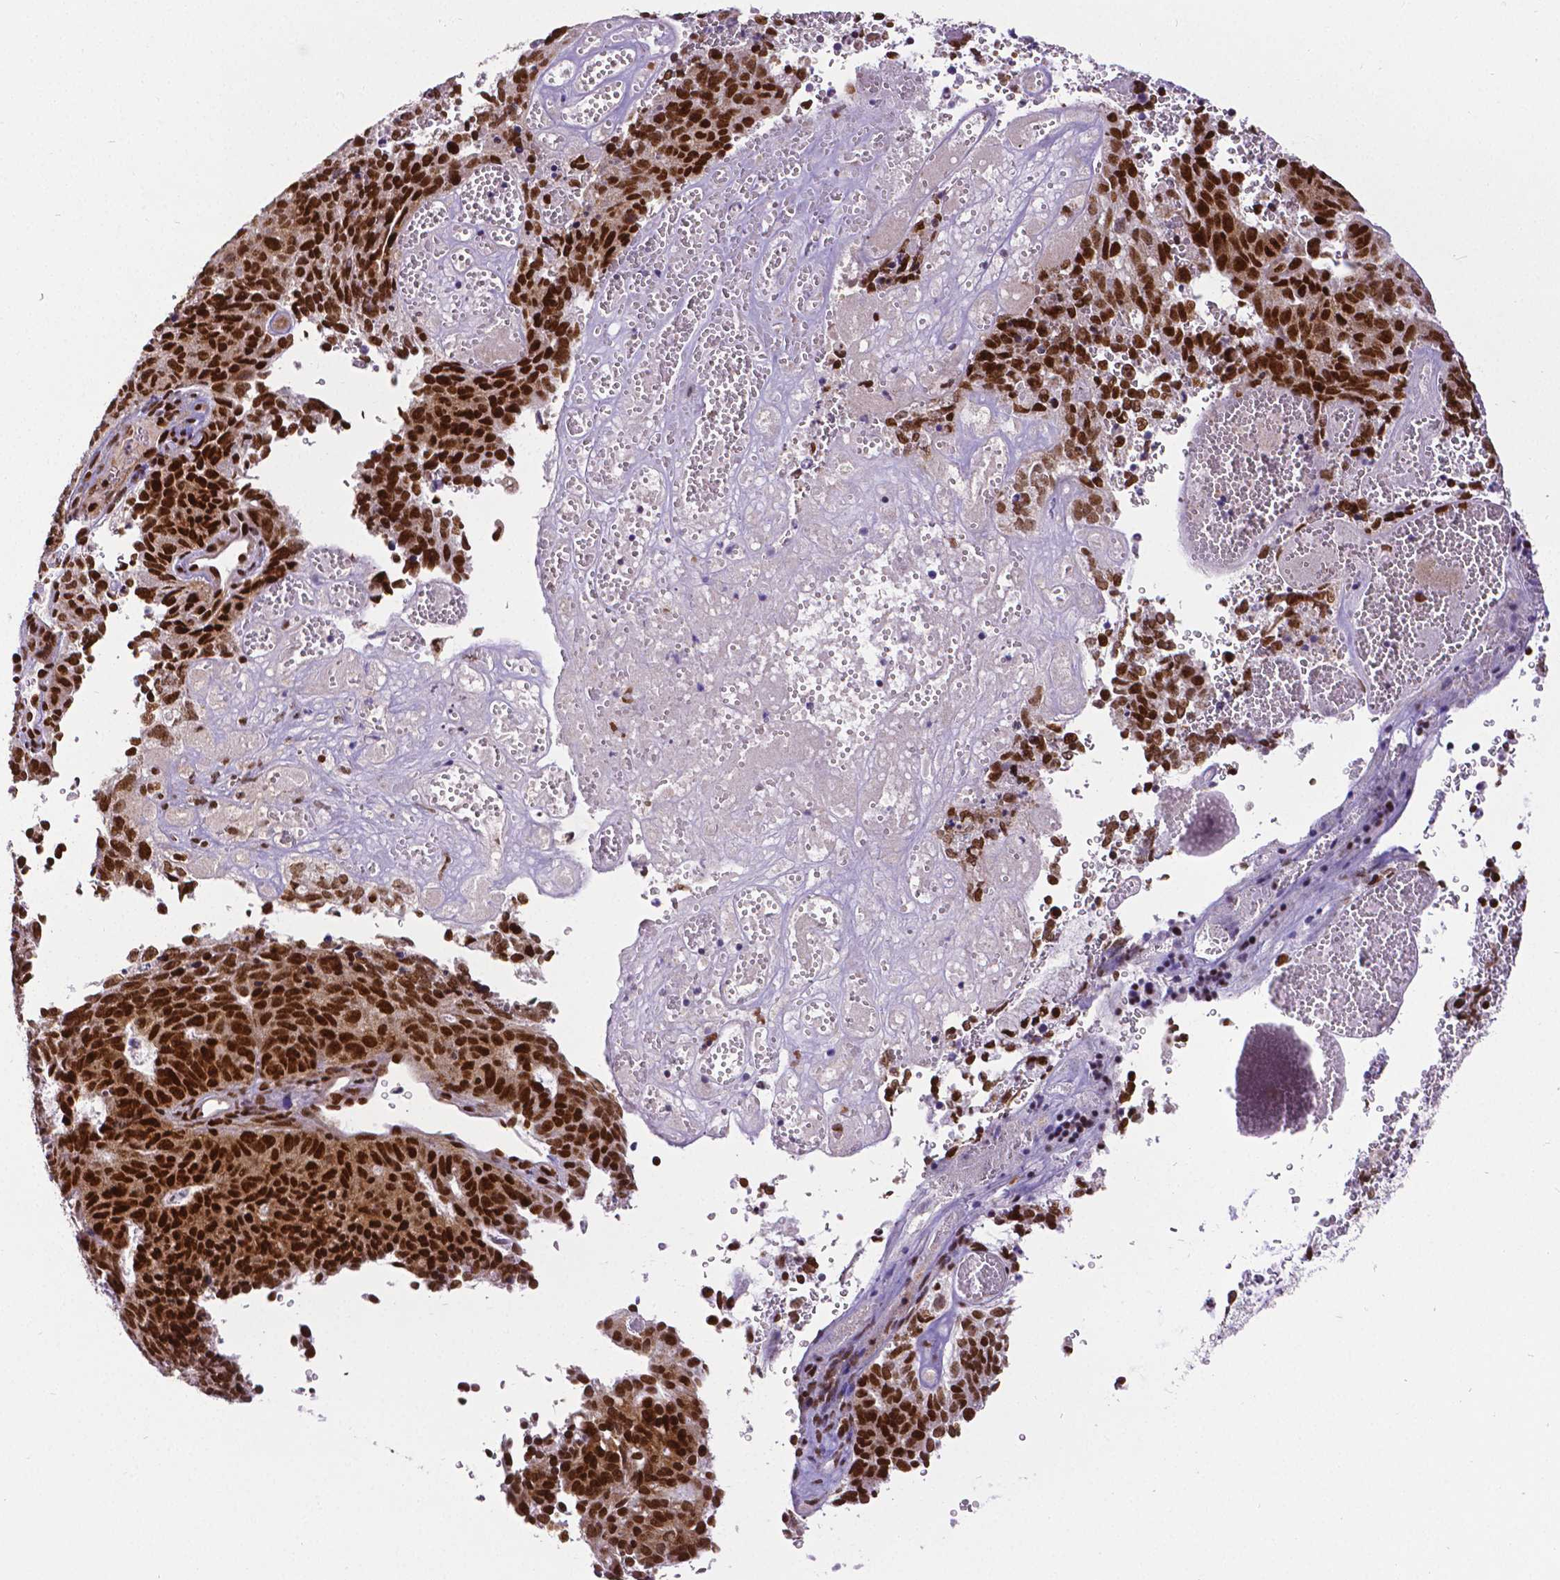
{"staining": {"intensity": "strong", "quantity": ">75%", "location": "nuclear"}, "tissue": "cervical cancer", "cell_type": "Tumor cells", "image_type": "cancer", "snomed": [{"axis": "morphology", "description": "Adenocarcinoma, NOS"}, {"axis": "topography", "description": "Cervix"}], "caption": "High-magnification brightfield microscopy of cervical cancer stained with DAB (brown) and counterstained with hematoxylin (blue). tumor cells exhibit strong nuclear positivity is identified in about>75% of cells.", "gene": "CTCF", "patient": {"sex": "female", "age": 38}}